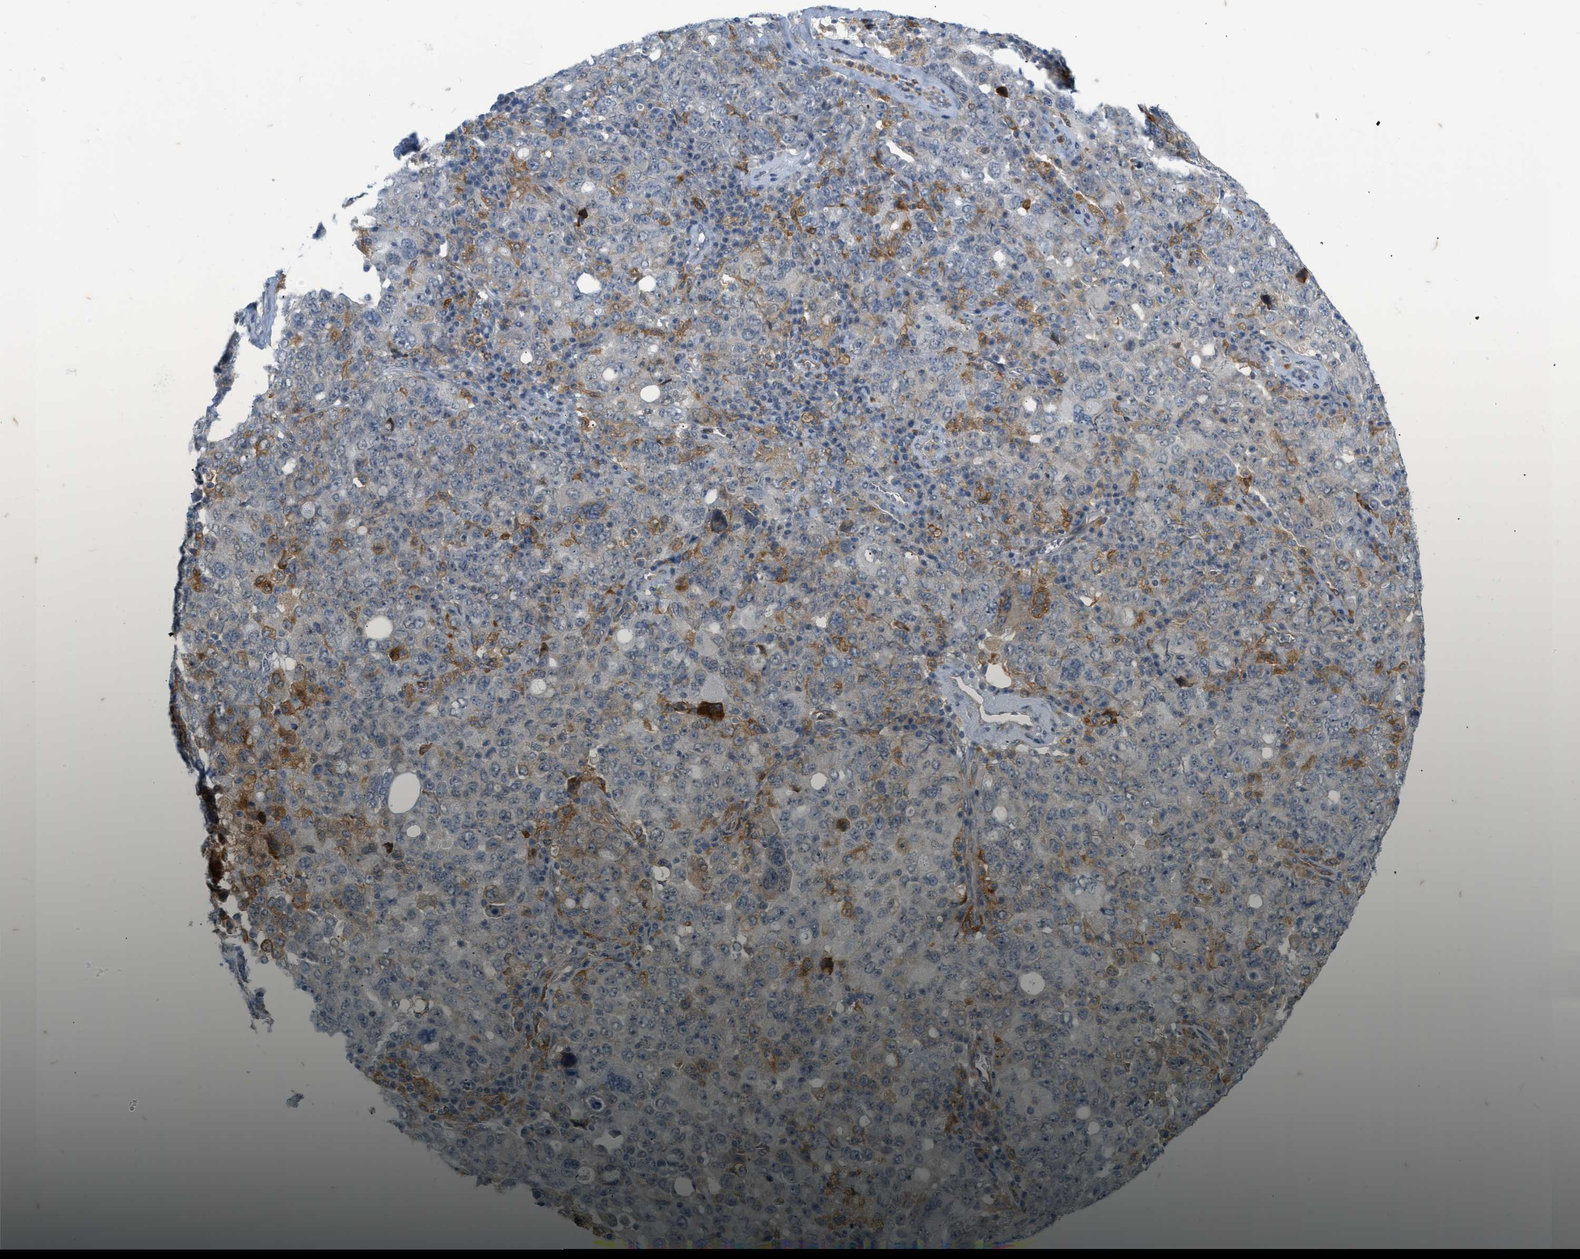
{"staining": {"intensity": "moderate", "quantity": "<25%", "location": "cytoplasmic/membranous"}, "tissue": "ovarian cancer", "cell_type": "Tumor cells", "image_type": "cancer", "snomed": [{"axis": "morphology", "description": "Carcinoma, endometroid"}, {"axis": "topography", "description": "Ovary"}], "caption": "Moderate cytoplasmic/membranous protein staining is identified in about <25% of tumor cells in endometroid carcinoma (ovarian). (IHC, brightfield microscopy, high magnification).", "gene": "ZNF408", "patient": {"sex": "female", "age": 62}}